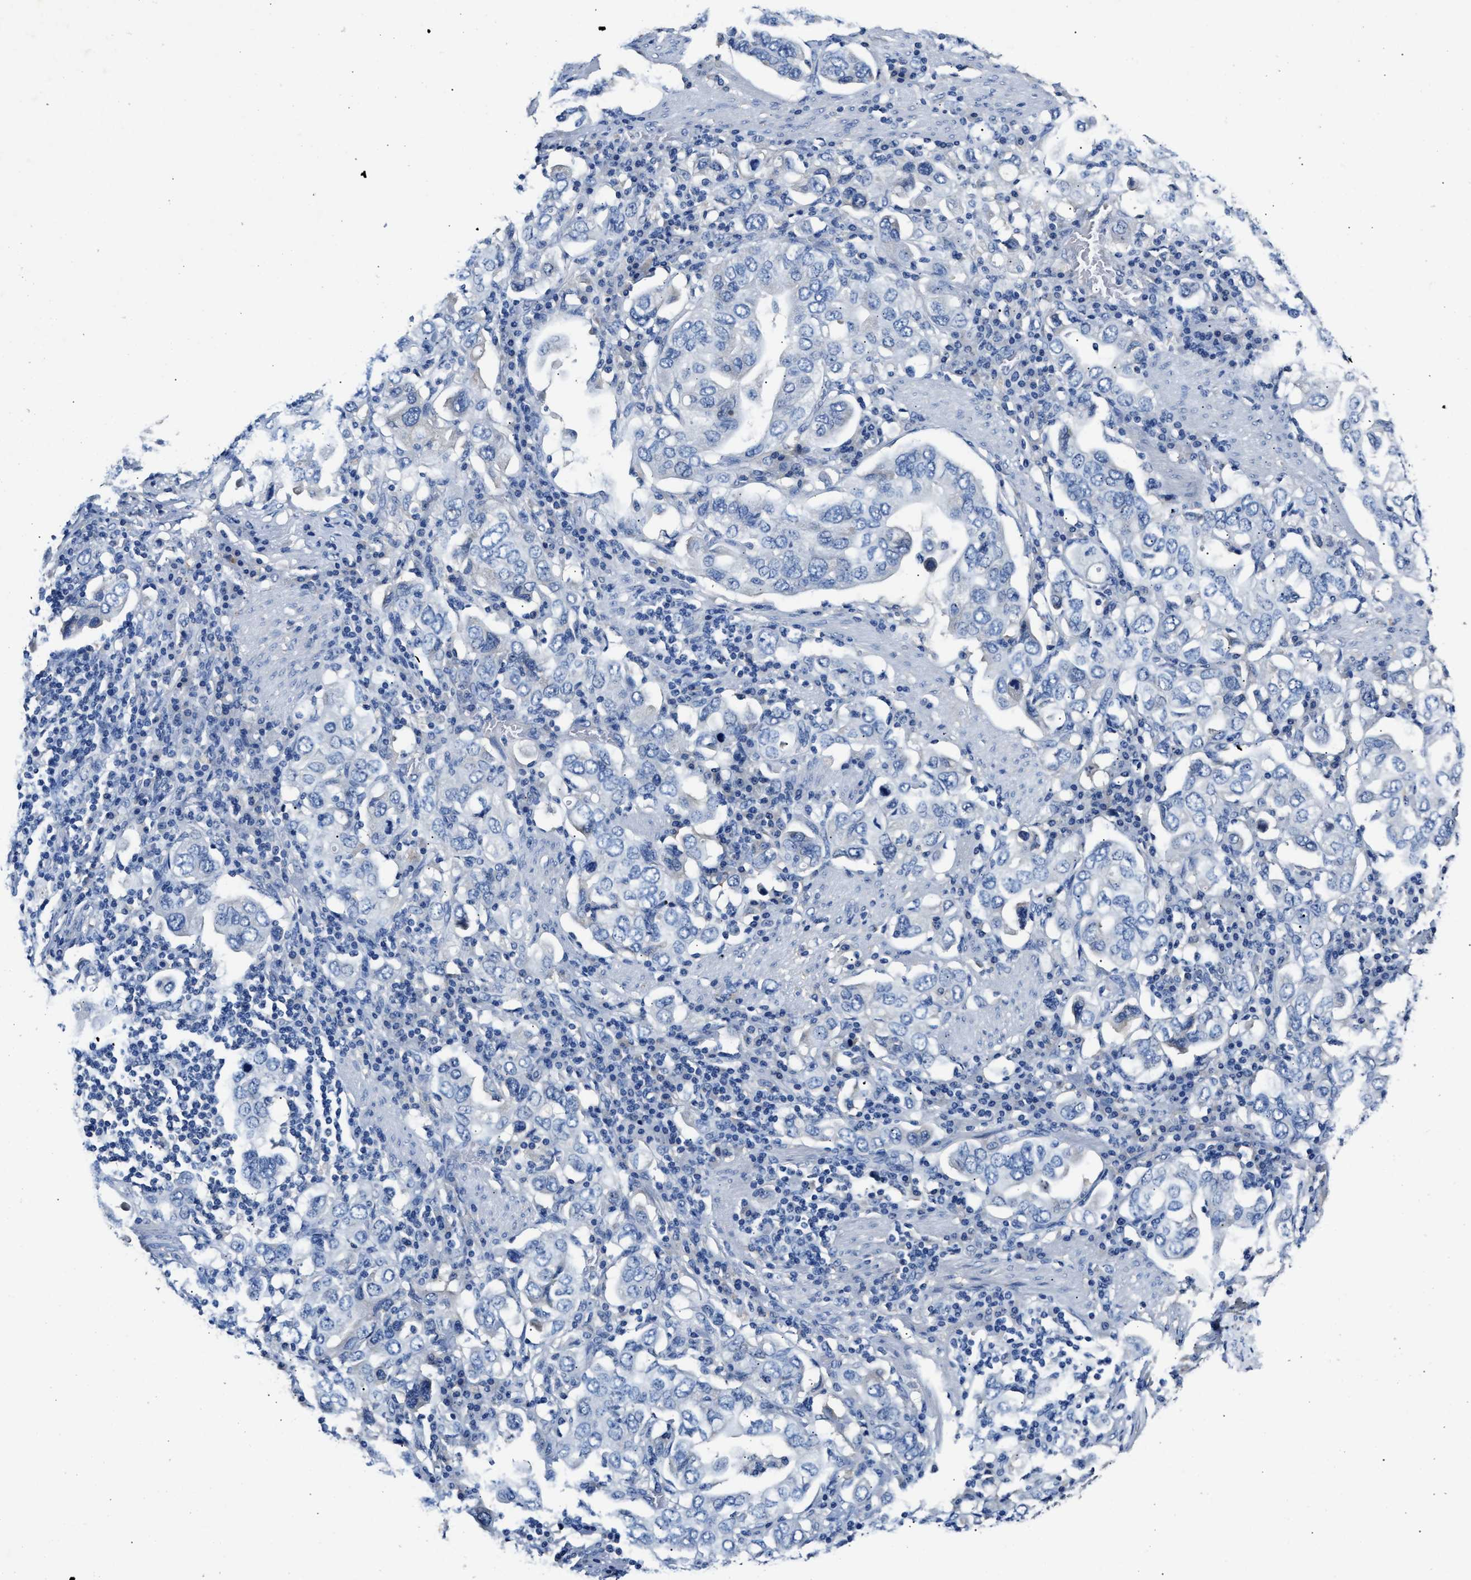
{"staining": {"intensity": "negative", "quantity": "none", "location": "none"}, "tissue": "stomach cancer", "cell_type": "Tumor cells", "image_type": "cancer", "snomed": [{"axis": "morphology", "description": "Adenocarcinoma, NOS"}, {"axis": "topography", "description": "Stomach, upper"}], "caption": "There is no significant positivity in tumor cells of stomach adenocarcinoma. Nuclei are stained in blue.", "gene": "SLCO2B1", "patient": {"sex": "male", "age": 62}}